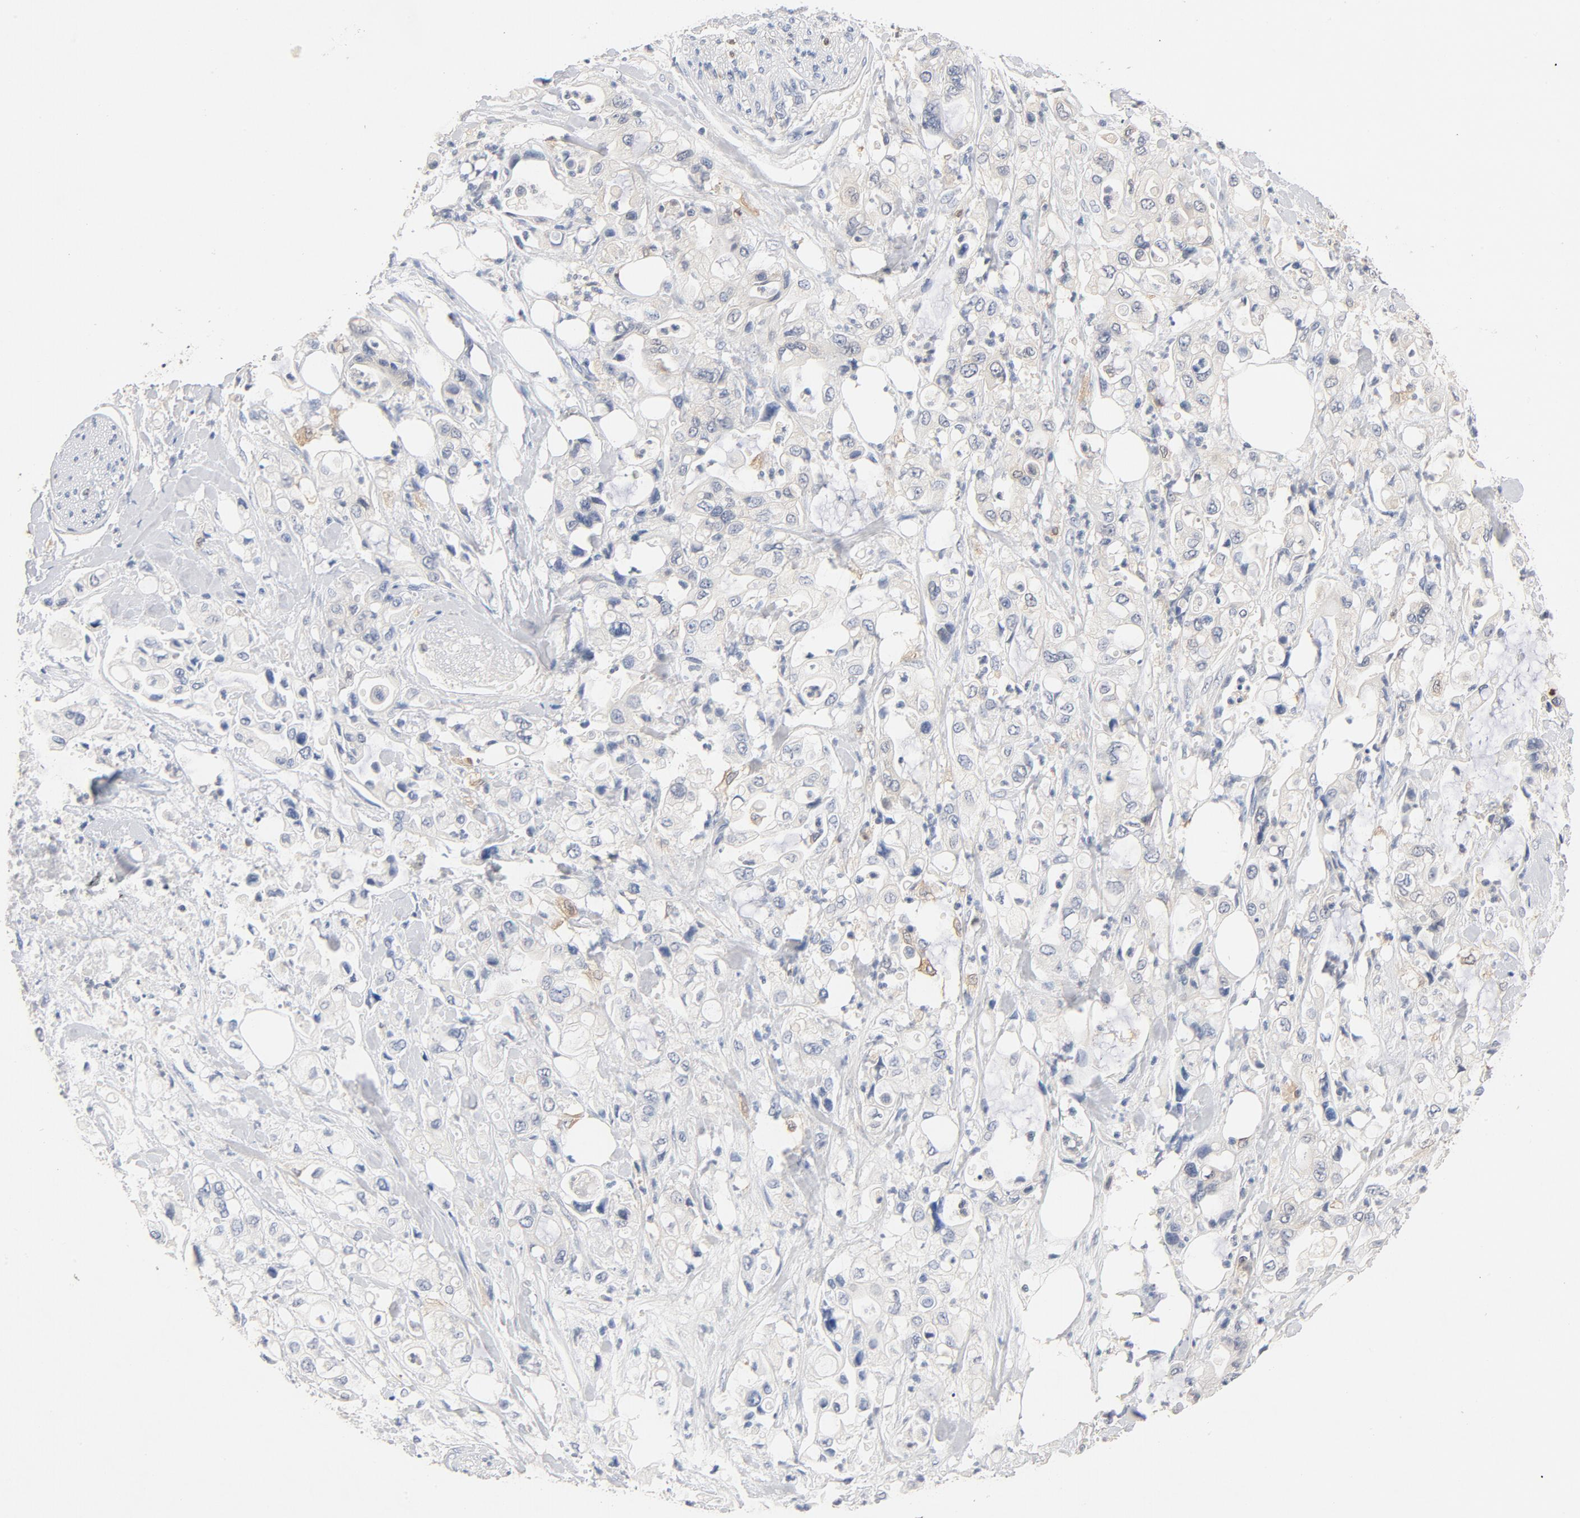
{"staining": {"intensity": "moderate", "quantity": ">75%", "location": "cytoplasmic/membranous"}, "tissue": "pancreatic cancer", "cell_type": "Tumor cells", "image_type": "cancer", "snomed": [{"axis": "morphology", "description": "Adenocarcinoma, NOS"}, {"axis": "topography", "description": "Pancreas"}], "caption": "This is a histology image of immunohistochemistry staining of pancreatic cancer, which shows moderate expression in the cytoplasmic/membranous of tumor cells.", "gene": "STAT1", "patient": {"sex": "male", "age": 70}}